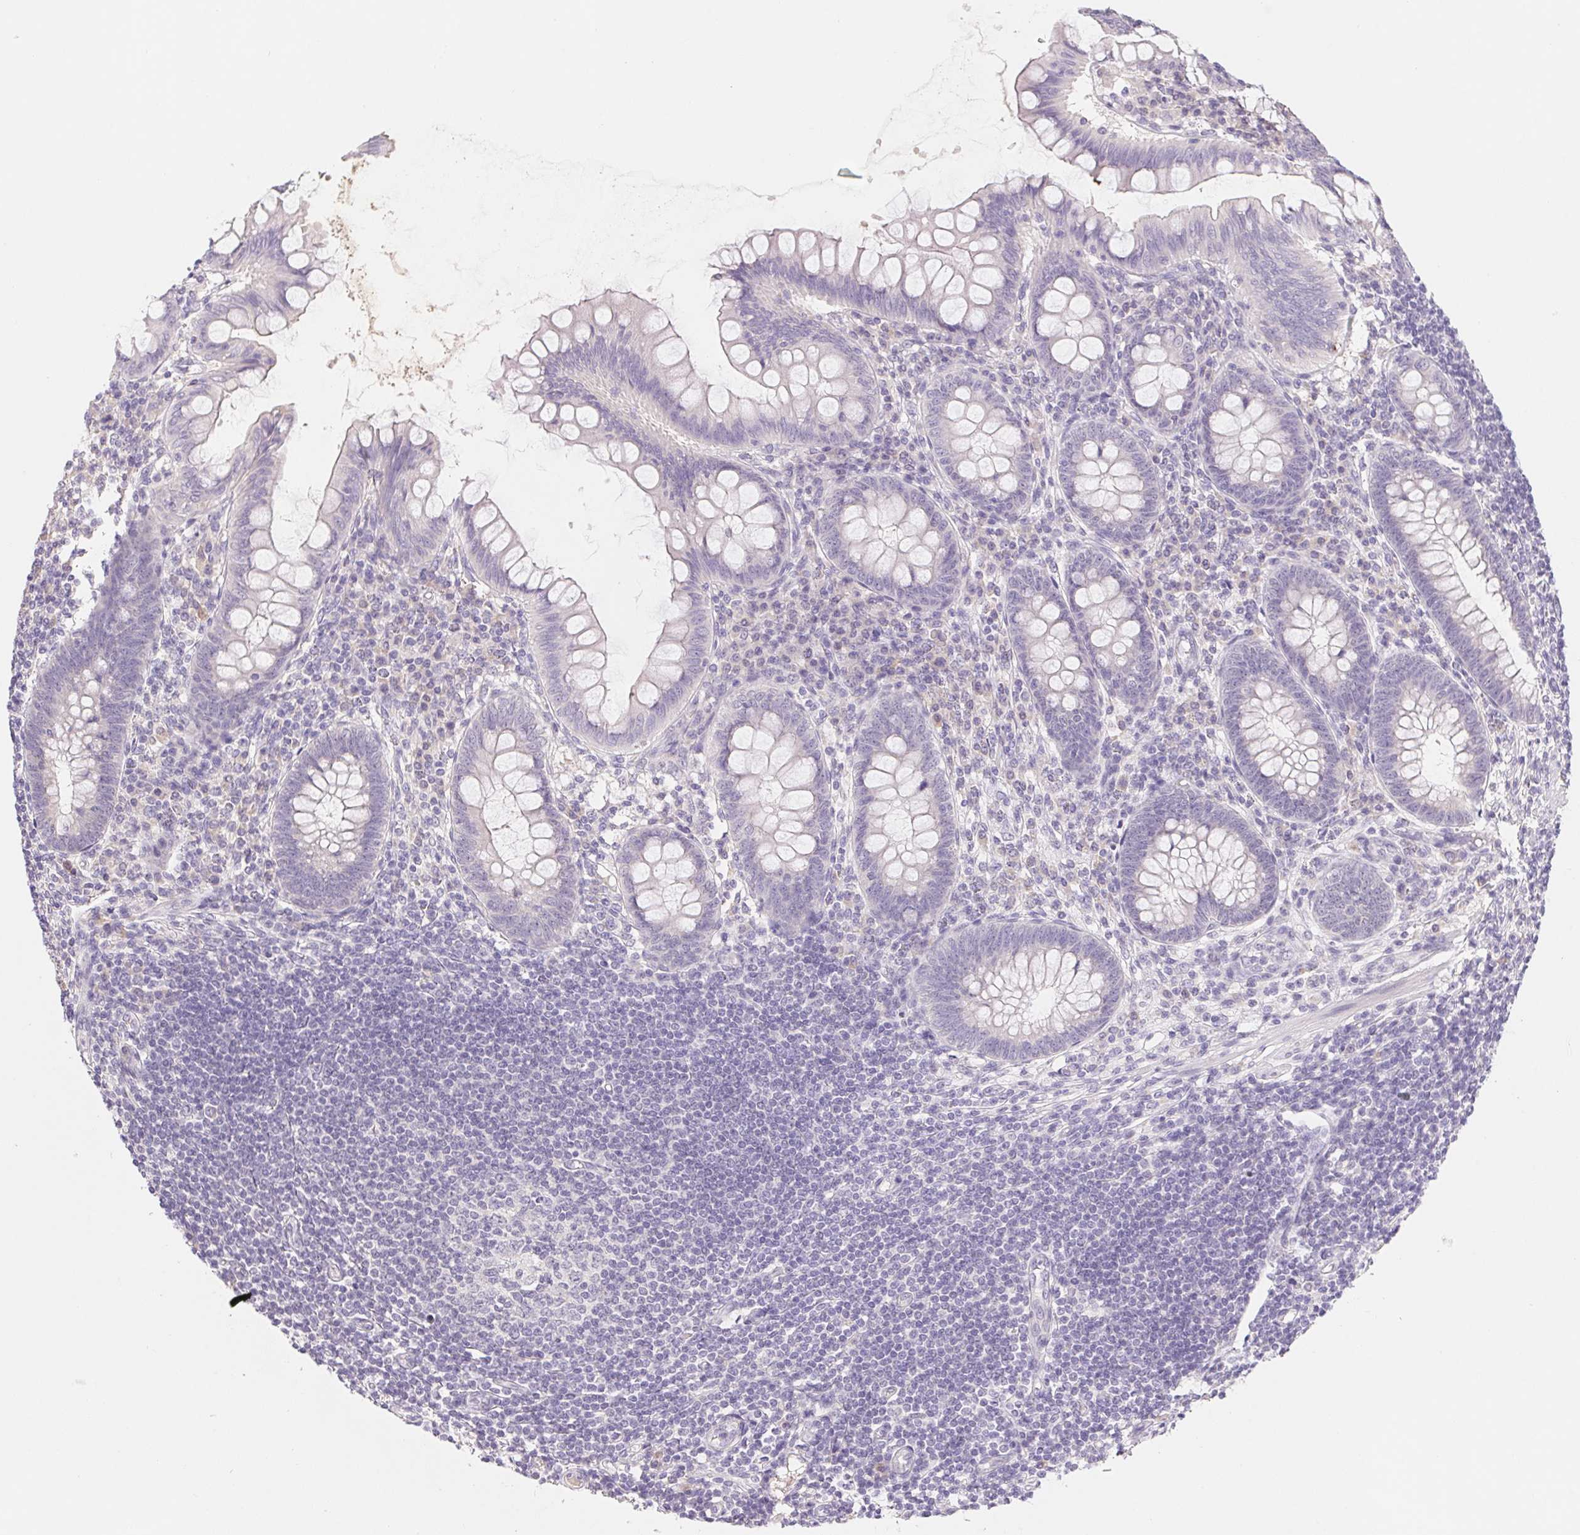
{"staining": {"intensity": "negative", "quantity": "none", "location": "none"}, "tissue": "appendix", "cell_type": "Glandular cells", "image_type": "normal", "snomed": [{"axis": "morphology", "description": "Normal tissue, NOS"}, {"axis": "topography", "description": "Appendix"}], "caption": "Immunohistochemistry (IHC) of benign appendix shows no staining in glandular cells. The staining was performed using DAB (3,3'-diaminobenzidine) to visualize the protein expression in brown, while the nuclei were stained in blue with hematoxylin (Magnification: 20x).", "gene": "PNMA8B", "patient": {"sex": "female", "age": 57}}